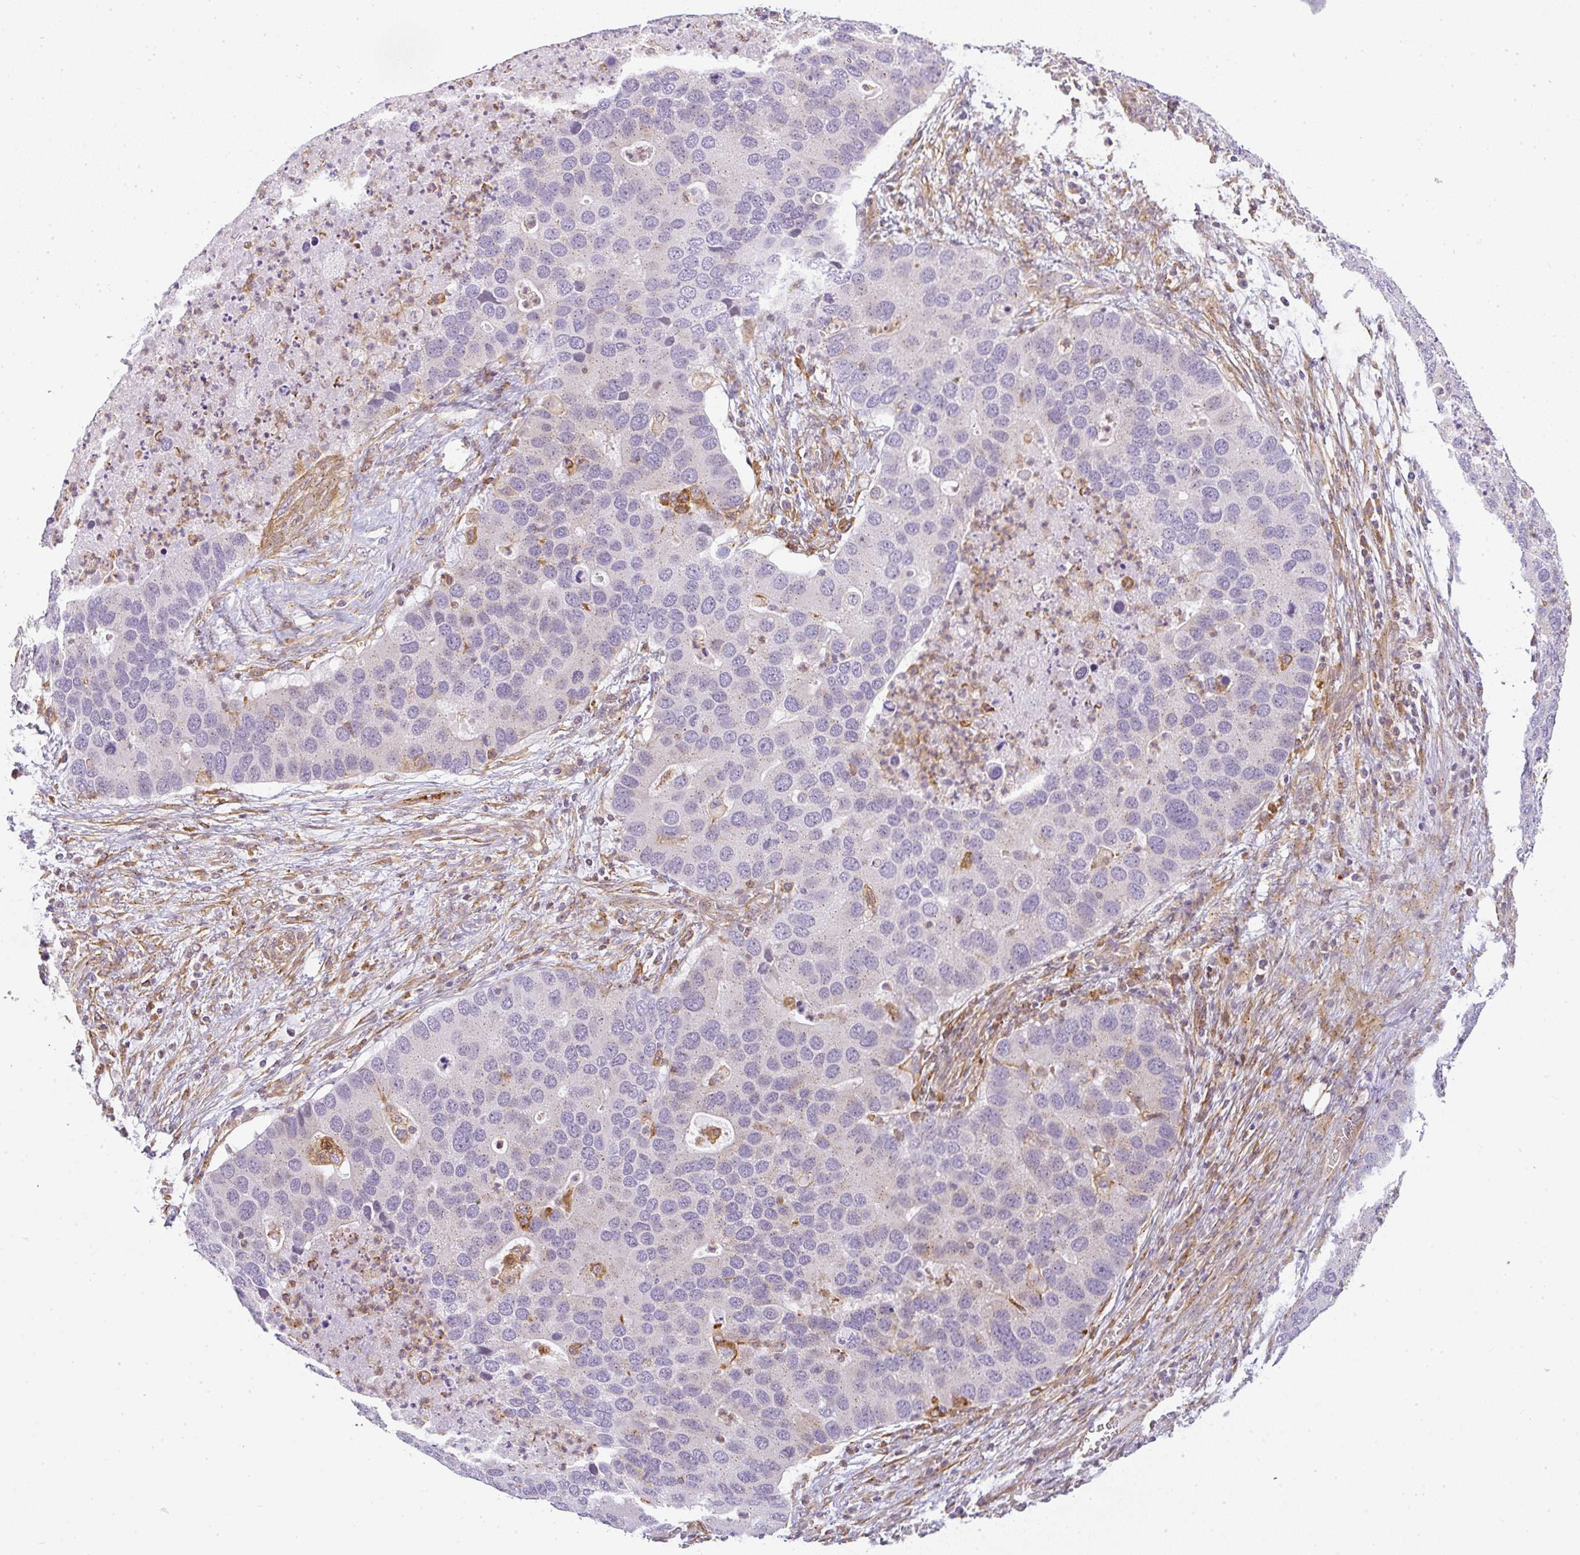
{"staining": {"intensity": "negative", "quantity": "none", "location": "none"}, "tissue": "lung cancer", "cell_type": "Tumor cells", "image_type": "cancer", "snomed": [{"axis": "morphology", "description": "Aneuploidy"}, {"axis": "morphology", "description": "Adenocarcinoma, NOS"}, {"axis": "topography", "description": "Lymph node"}, {"axis": "topography", "description": "Lung"}], "caption": "High magnification brightfield microscopy of lung cancer stained with DAB (brown) and counterstained with hematoxylin (blue): tumor cells show no significant positivity.", "gene": "SULF1", "patient": {"sex": "female", "age": 74}}